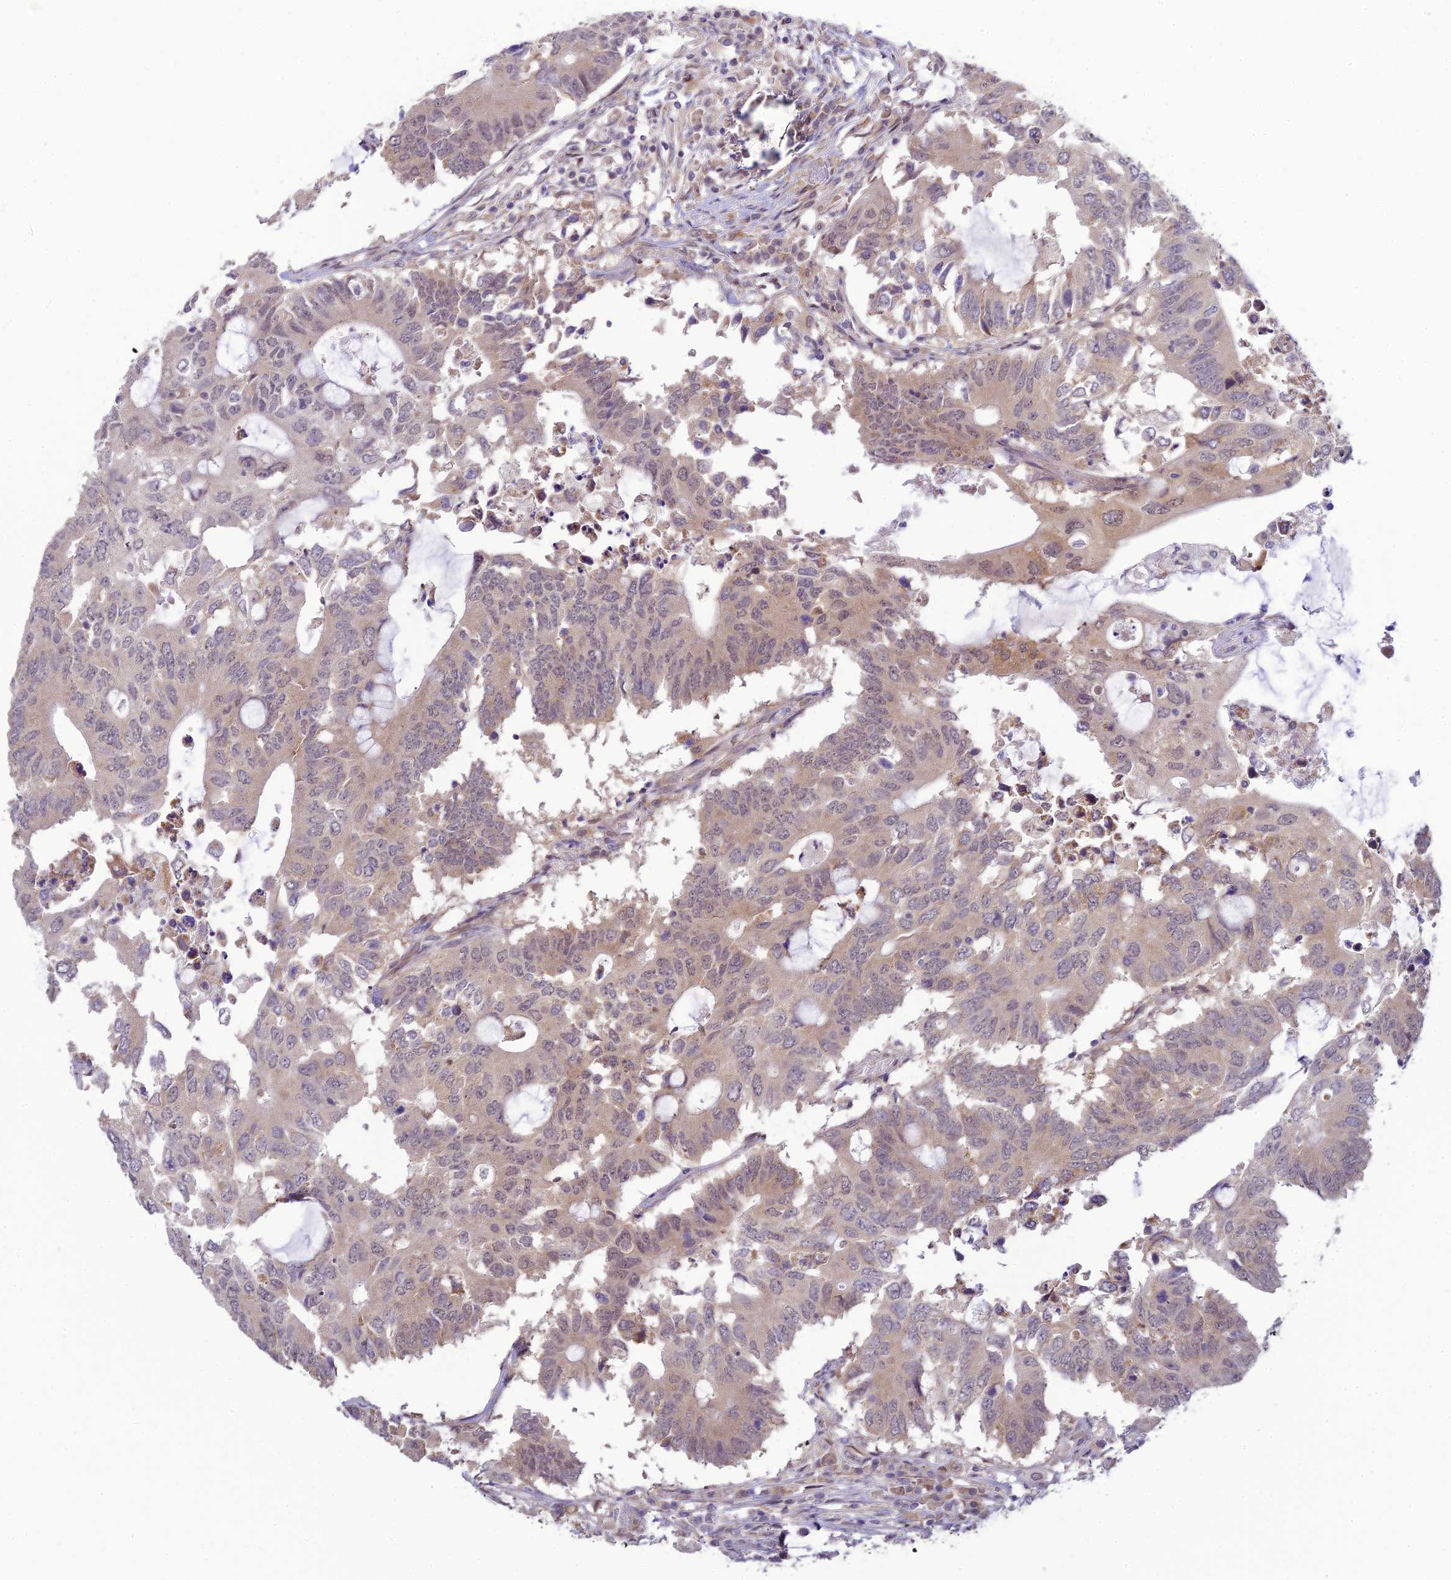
{"staining": {"intensity": "weak", "quantity": "<25%", "location": "cytoplasmic/membranous"}, "tissue": "colorectal cancer", "cell_type": "Tumor cells", "image_type": "cancer", "snomed": [{"axis": "morphology", "description": "Adenocarcinoma, NOS"}, {"axis": "topography", "description": "Colon"}], "caption": "Protein analysis of colorectal cancer (adenocarcinoma) reveals no significant positivity in tumor cells. Brightfield microscopy of IHC stained with DAB (brown) and hematoxylin (blue), captured at high magnification.", "gene": "SKIC8", "patient": {"sex": "male", "age": 71}}